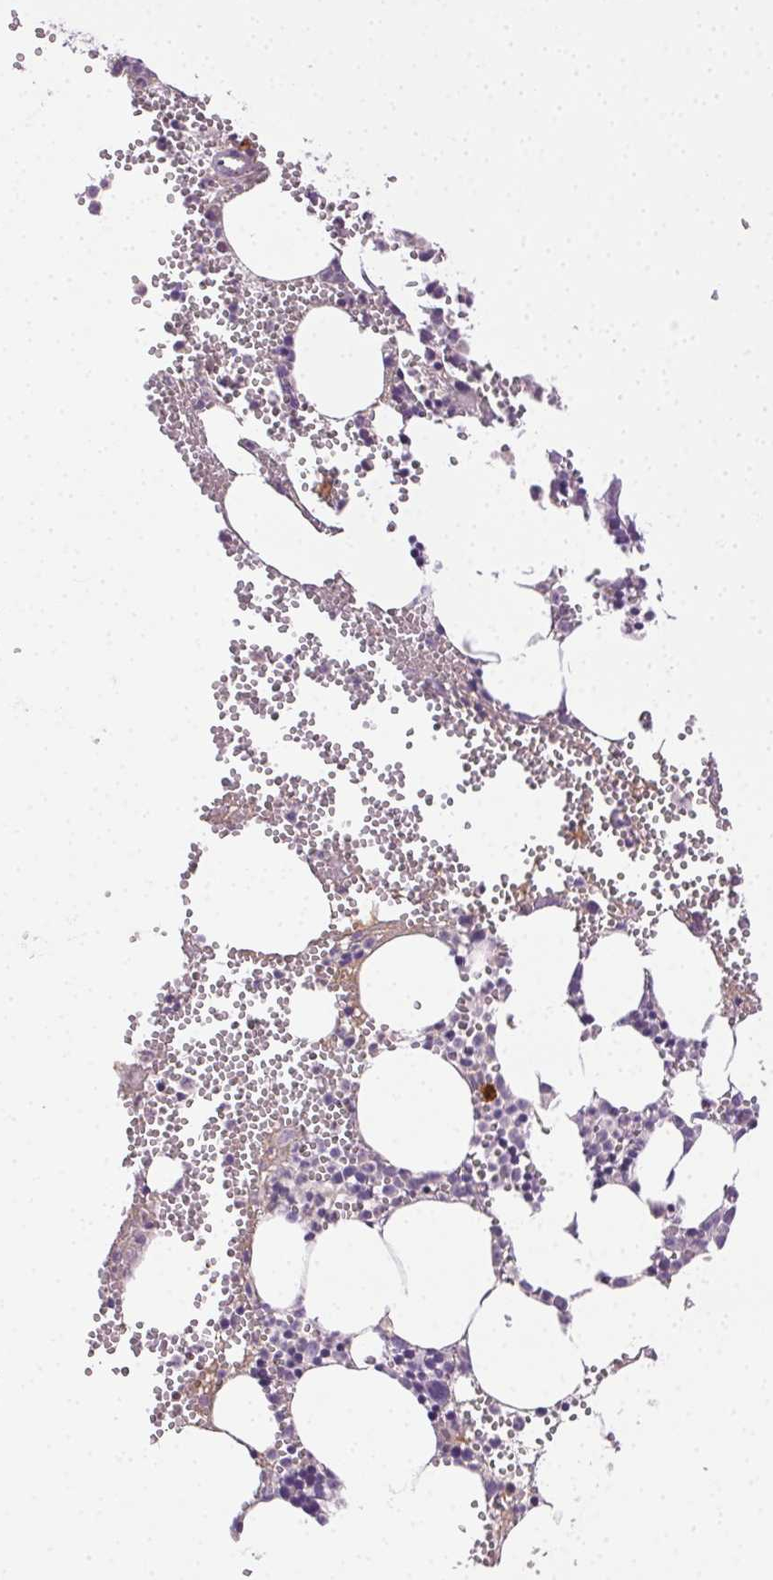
{"staining": {"intensity": "negative", "quantity": "none", "location": "none"}, "tissue": "bone marrow", "cell_type": "Hematopoietic cells", "image_type": "normal", "snomed": [{"axis": "morphology", "description": "Normal tissue, NOS"}, {"axis": "topography", "description": "Bone marrow"}], "caption": "IHC image of benign human bone marrow stained for a protein (brown), which shows no positivity in hematopoietic cells. Nuclei are stained in blue.", "gene": "BPIFB2", "patient": {"sex": "male", "age": 89}}